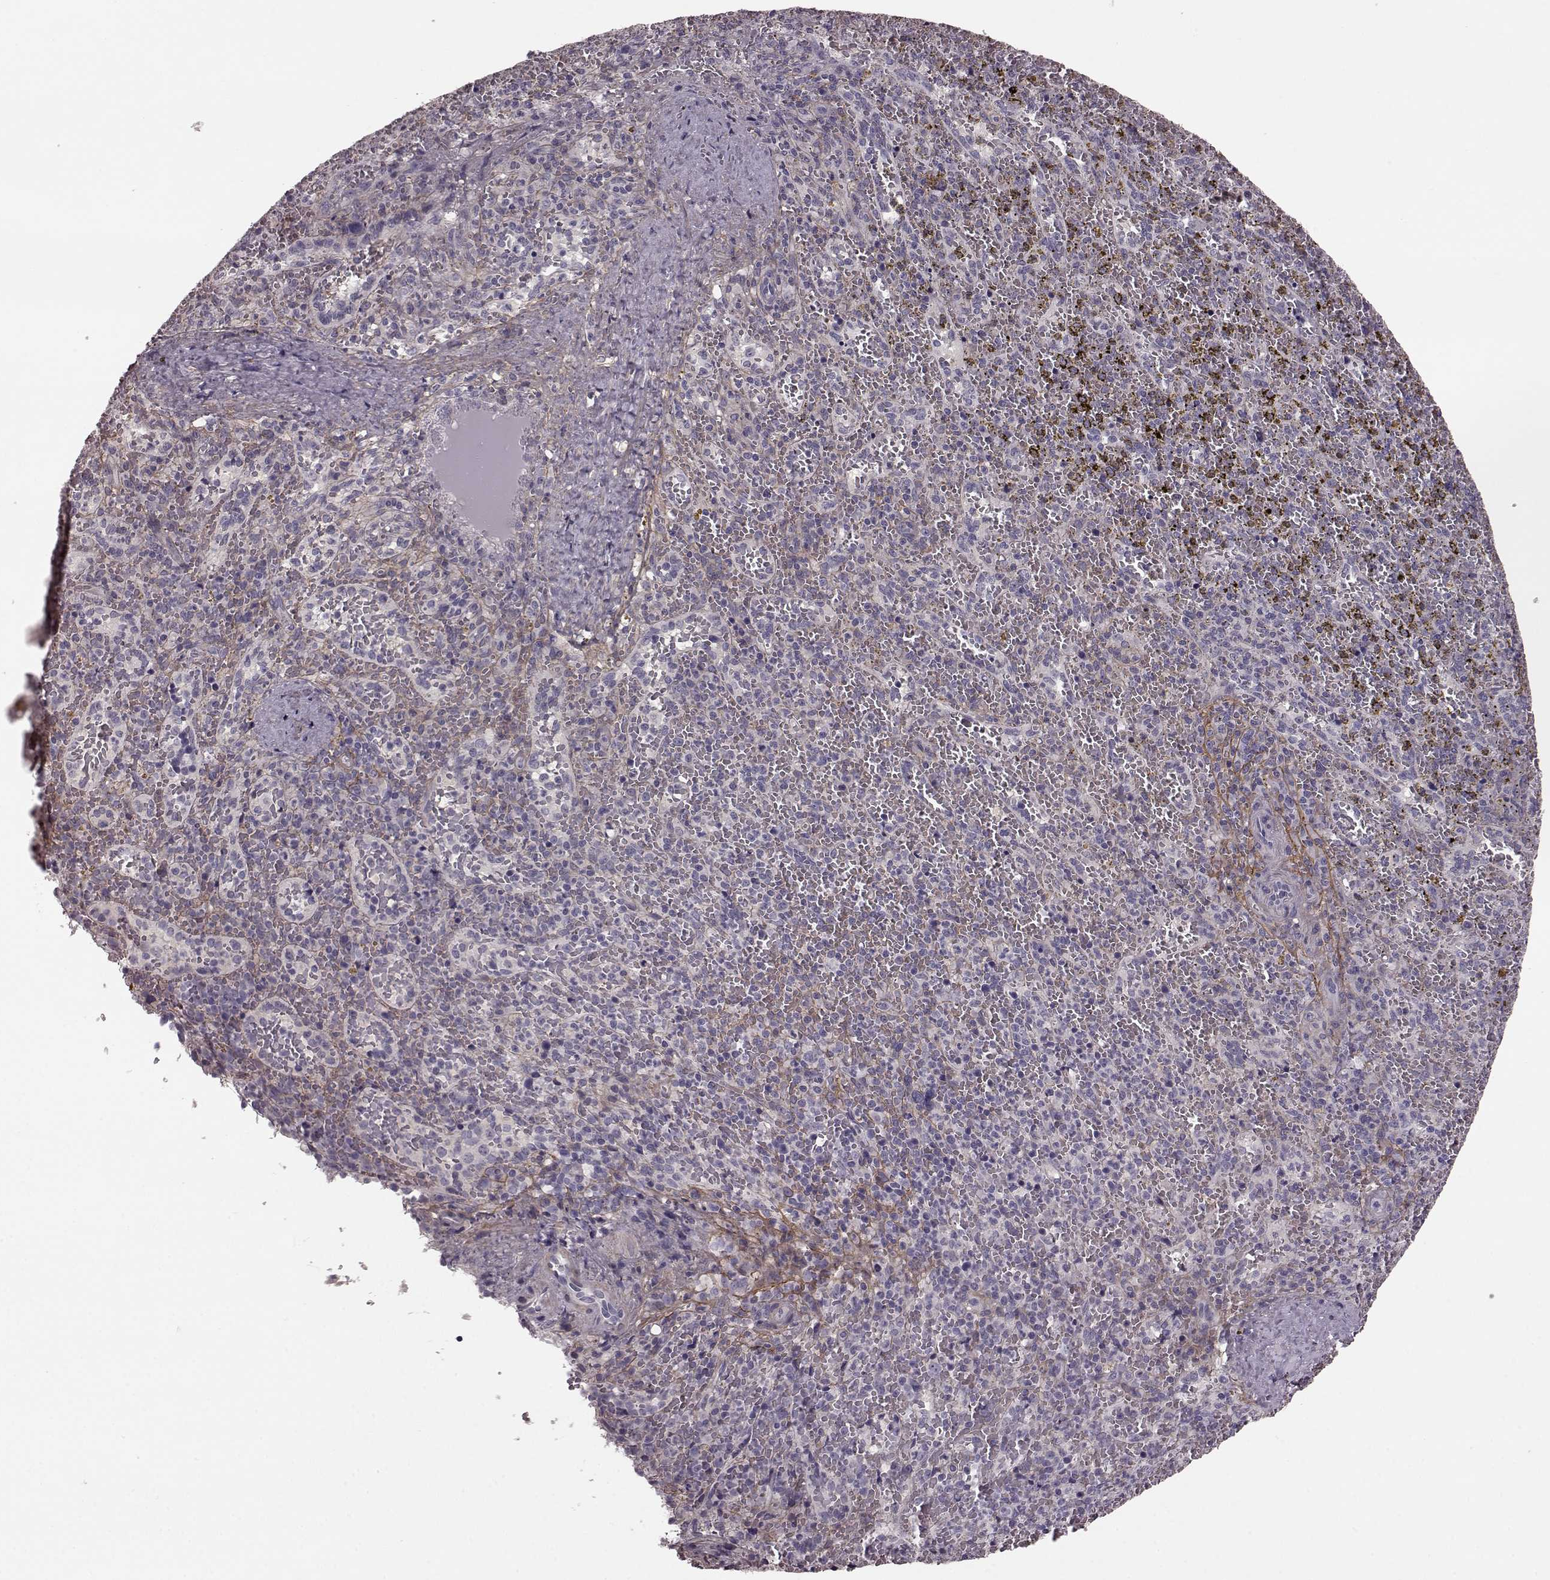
{"staining": {"intensity": "negative", "quantity": "none", "location": "none"}, "tissue": "spleen", "cell_type": "Cells in red pulp", "image_type": "normal", "snomed": [{"axis": "morphology", "description": "Normal tissue, NOS"}, {"axis": "topography", "description": "Spleen"}], "caption": "This image is of unremarkable spleen stained with immunohistochemistry (IHC) to label a protein in brown with the nuclei are counter-stained blue. There is no staining in cells in red pulp.", "gene": "GRK1", "patient": {"sex": "female", "age": 50}}